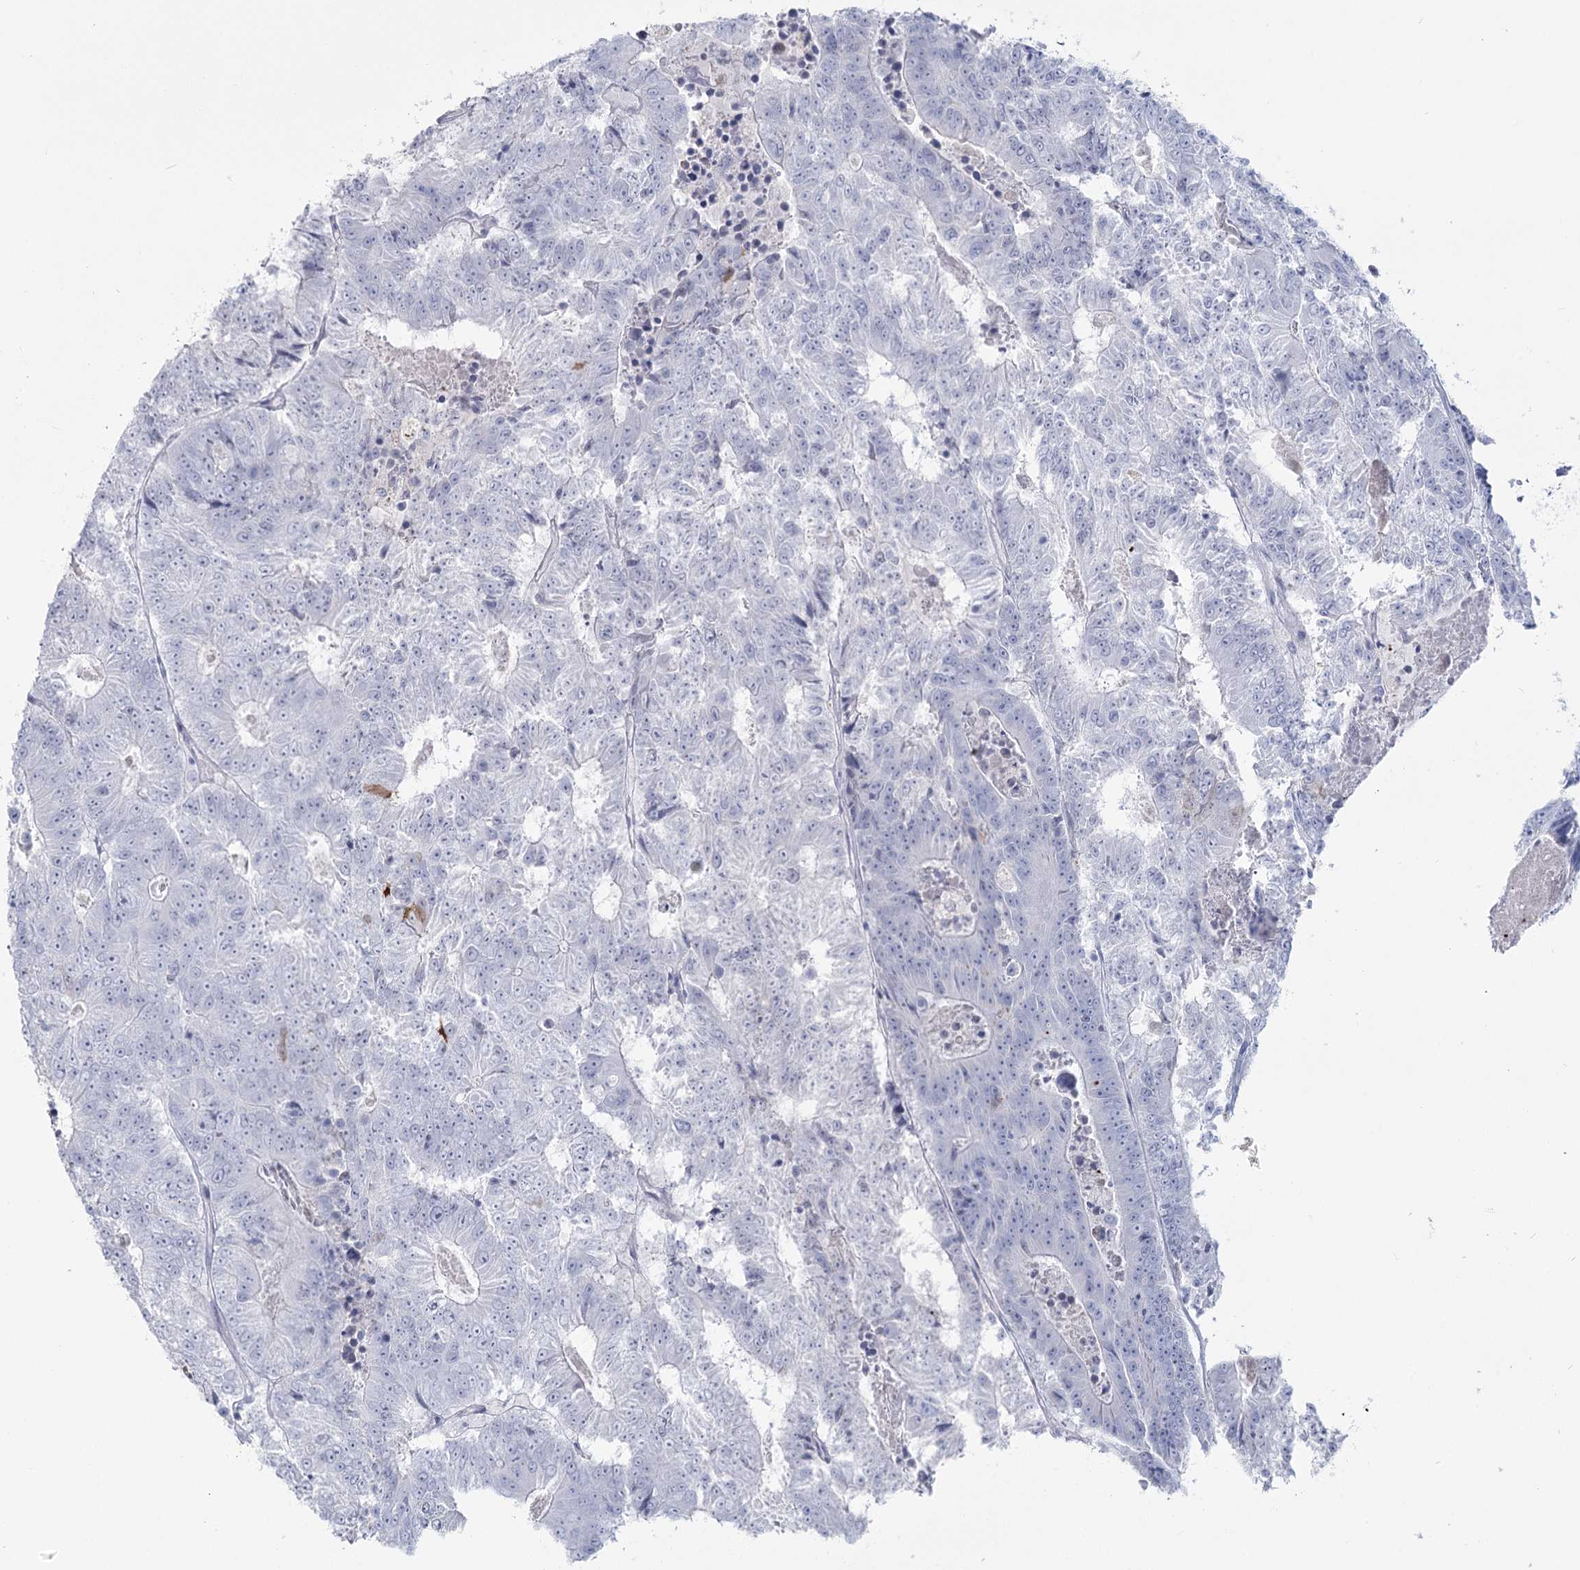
{"staining": {"intensity": "negative", "quantity": "none", "location": "none"}, "tissue": "colorectal cancer", "cell_type": "Tumor cells", "image_type": "cancer", "snomed": [{"axis": "morphology", "description": "Adenocarcinoma, NOS"}, {"axis": "topography", "description": "Colon"}], "caption": "This is an immunohistochemistry image of human adenocarcinoma (colorectal). There is no positivity in tumor cells.", "gene": "SLC6A19", "patient": {"sex": "male", "age": 83}}